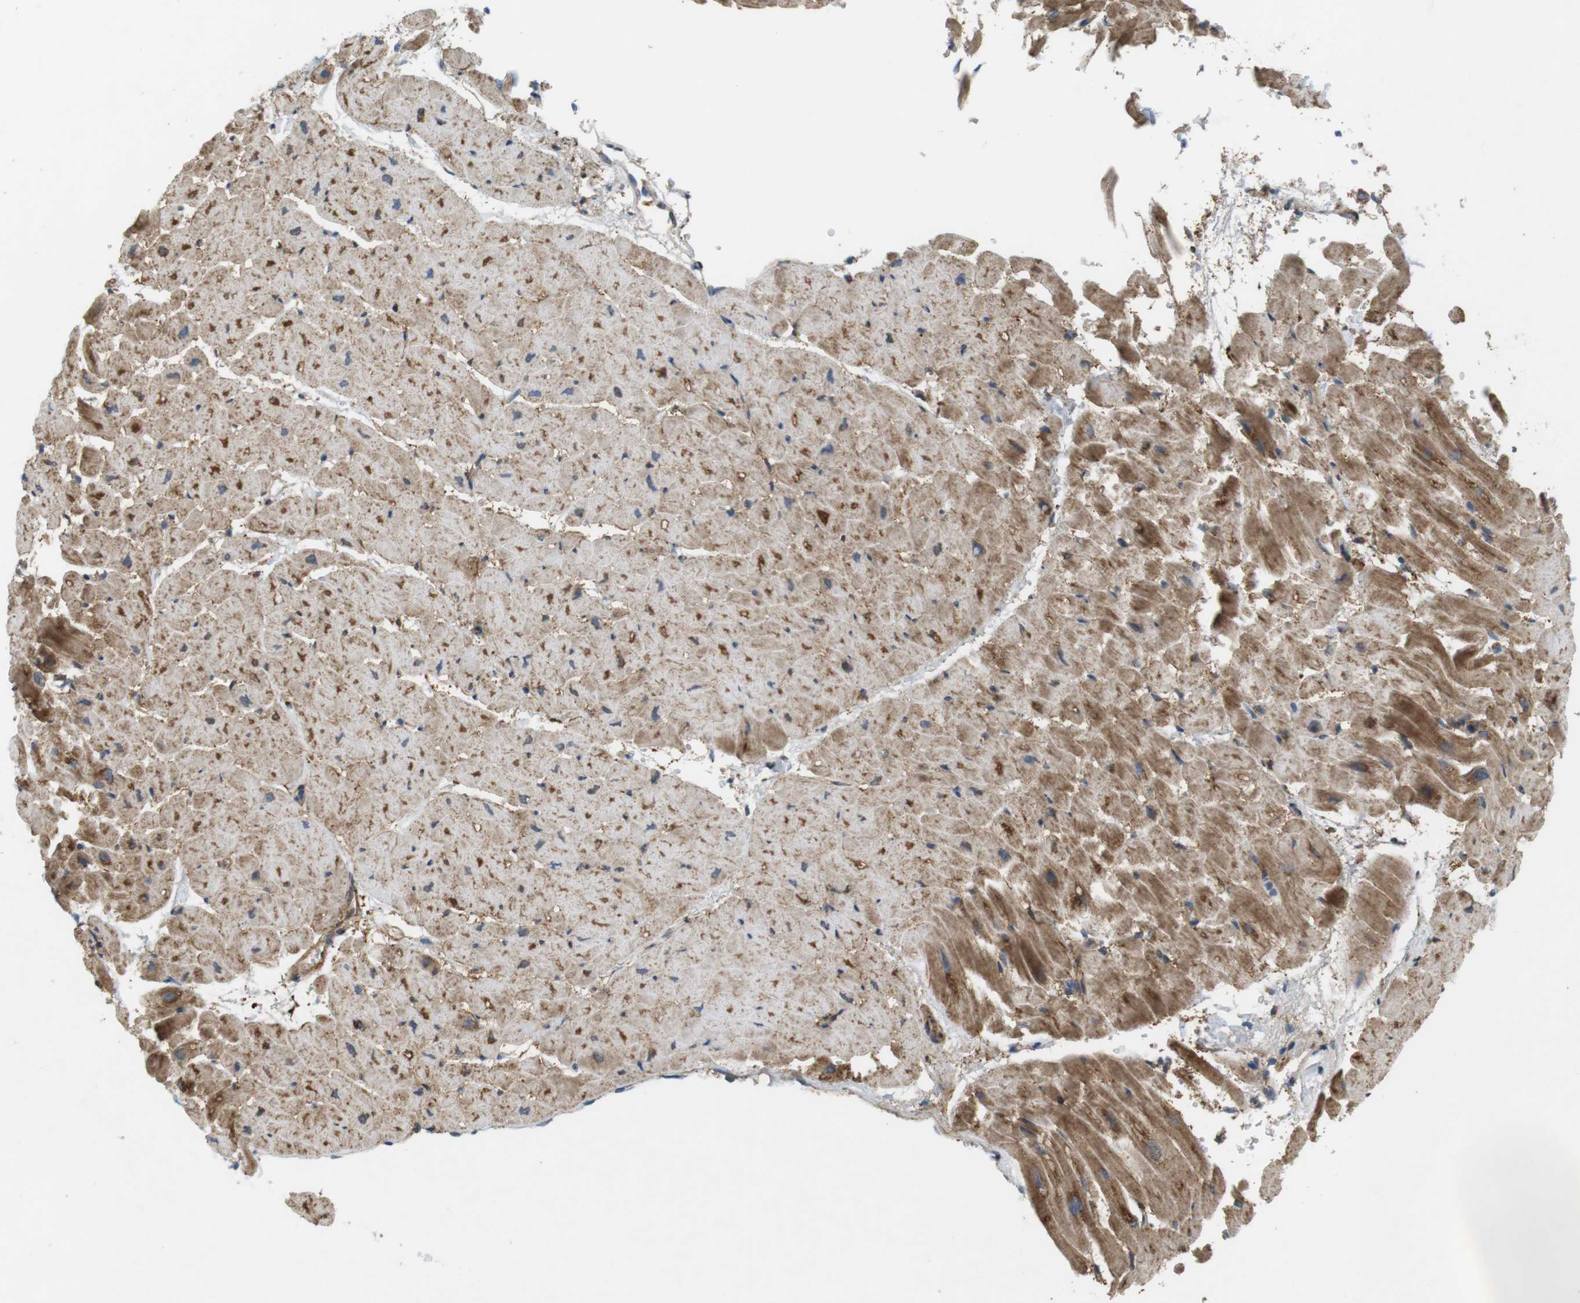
{"staining": {"intensity": "moderate", "quantity": ">75%", "location": "cytoplasmic/membranous"}, "tissue": "heart muscle", "cell_type": "Cardiomyocytes", "image_type": "normal", "snomed": [{"axis": "morphology", "description": "Normal tissue, NOS"}, {"axis": "topography", "description": "Heart"}], "caption": "Heart muscle stained with a protein marker demonstrates moderate staining in cardiomyocytes.", "gene": "DDAH2", "patient": {"sex": "male", "age": 45}}